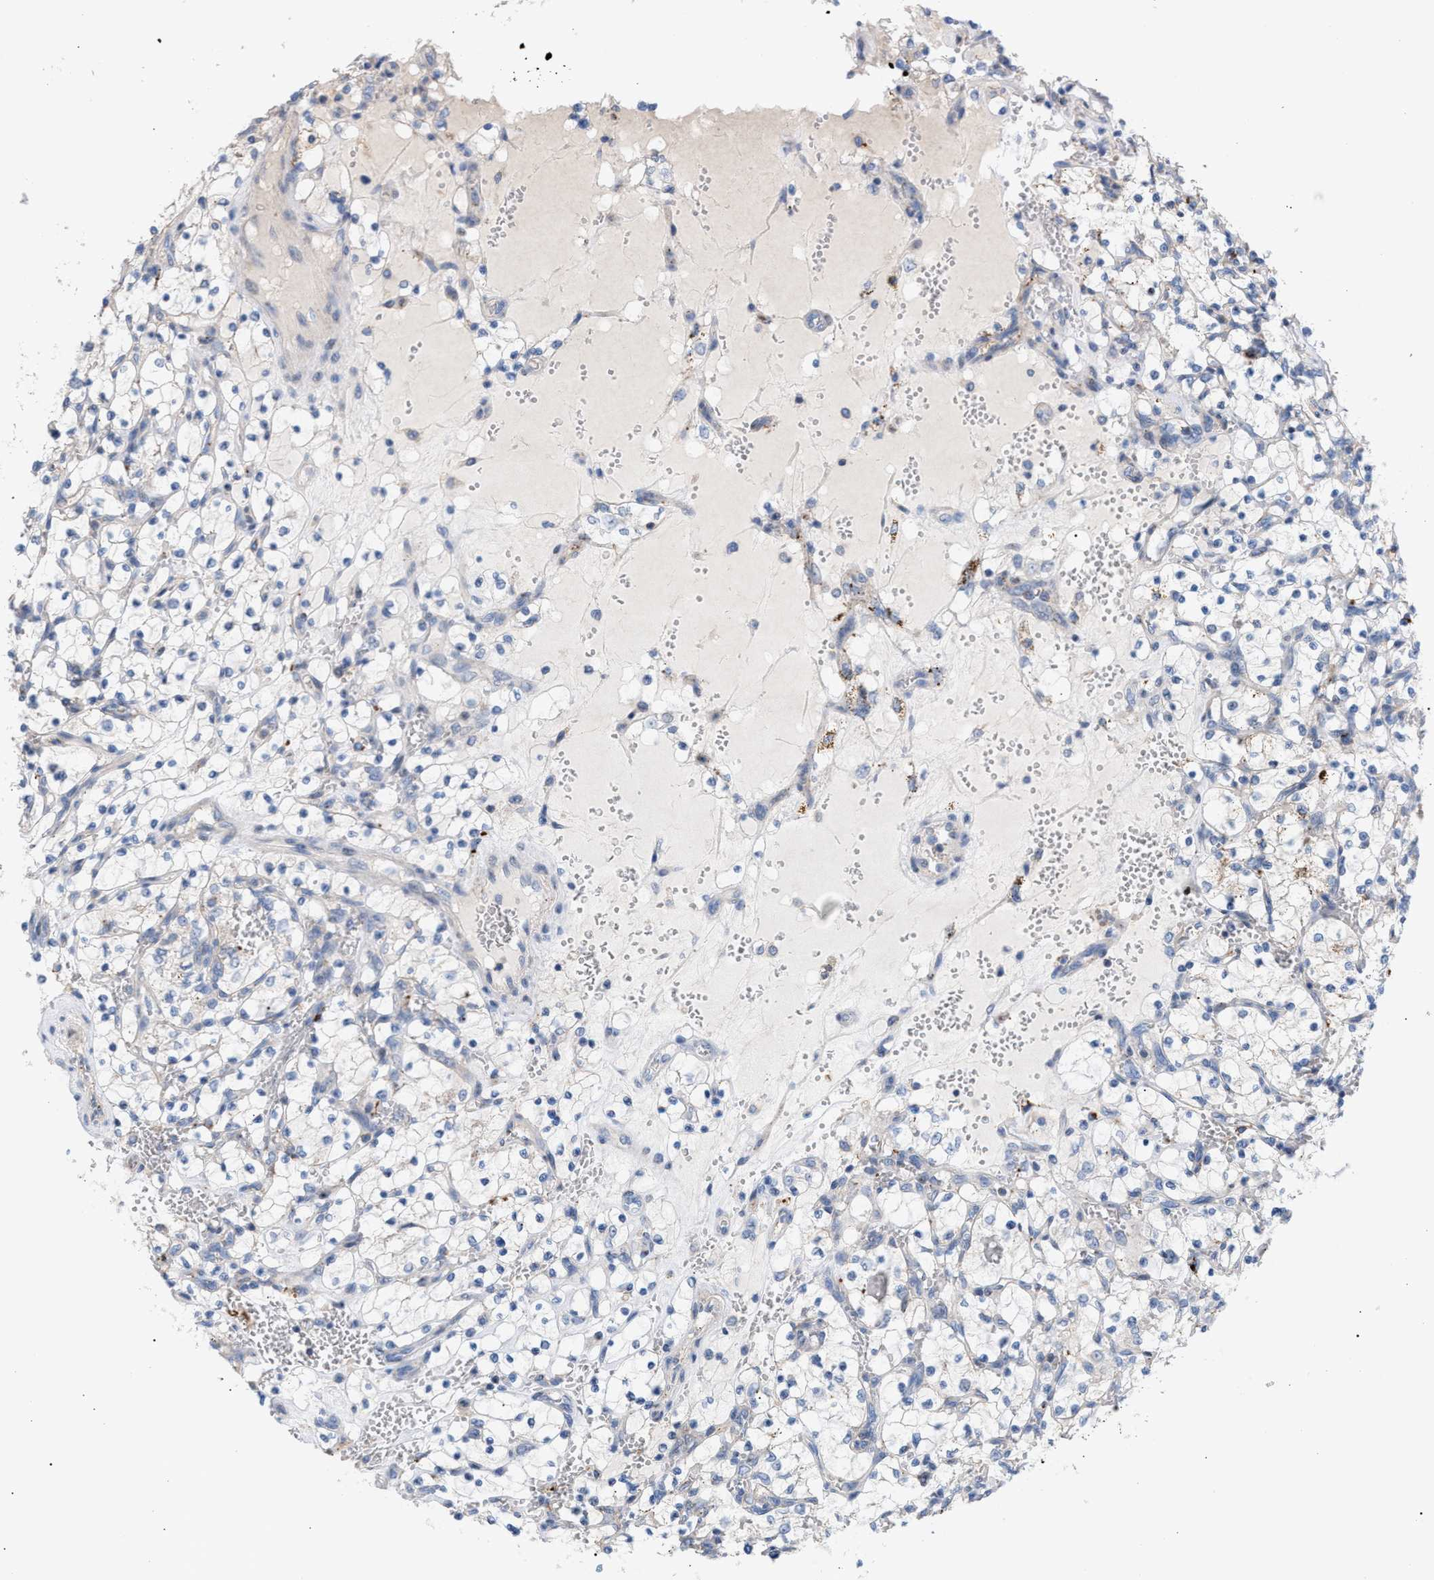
{"staining": {"intensity": "negative", "quantity": "none", "location": "none"}, "tissue": "renal cancer", "cell_type": "Tumor cells", "image_type": "cancer", "snomed": [{"axis": "morphology", "description": "Adenocarcinoma, NOS"}, {"axis": "topography", "description": "Kidney"}], "caption": "Image shows no protein positivity in tumor cells of renal adenocarcinoma tissue.", "gene": "MBTD1", "patient": {"sex": "female", "age": 69}}